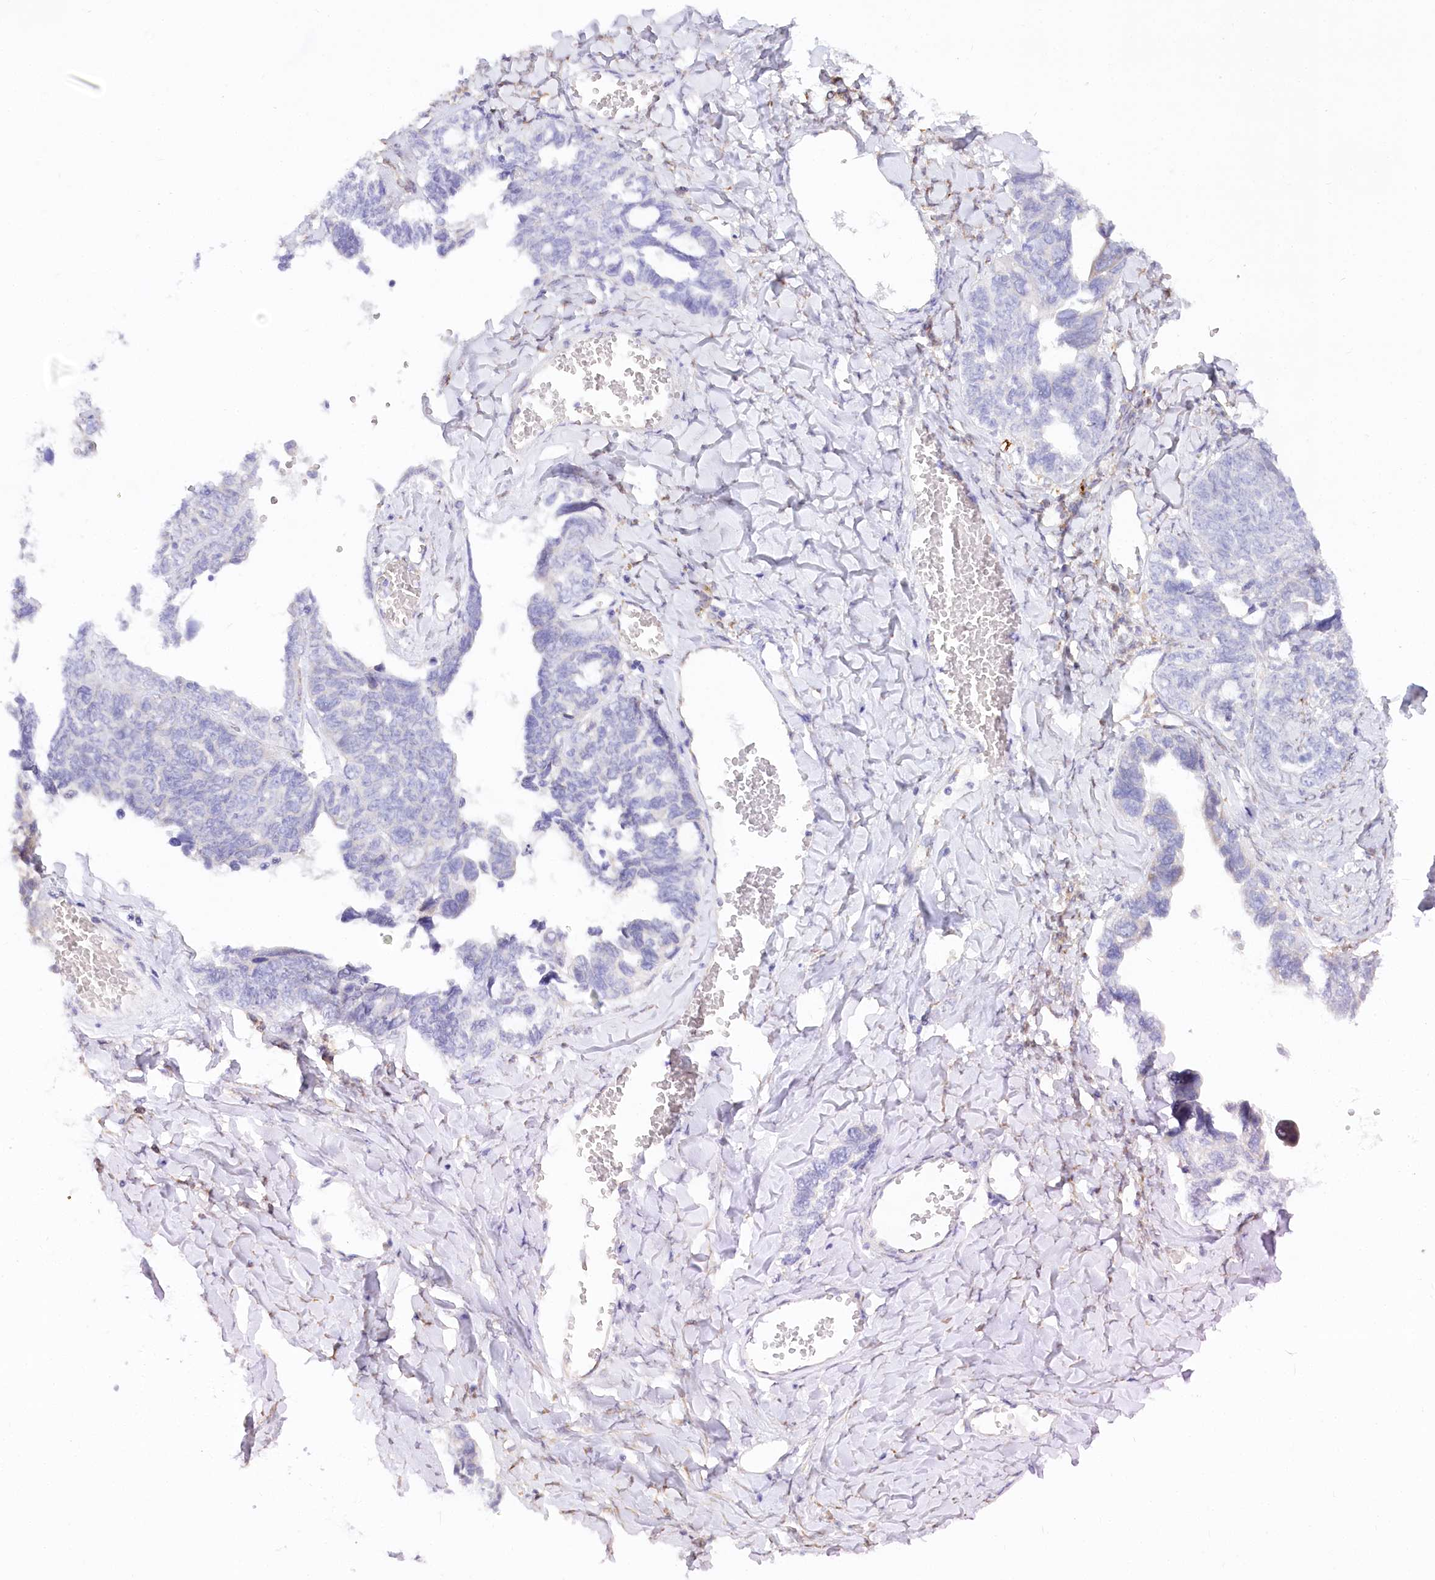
{"staining": {"intensity": "negative", "quantity": "none", "location": "none"}, "tissue": "ovarian cancer", "cell_type": "Tumor cells", "image_type": "cancer", "snomed": [{"axis": "morphology", "description": "Cystadenocarcinoma, serous, NOS"}, {"axis": "topography", "description": "Ovary"}], "caption": "This is a image of IHC staining of ovarian cancer, which shows no expression in tumor cells.", "gene": "STT3B", "patient": {"sex": "female", "age": 79}}